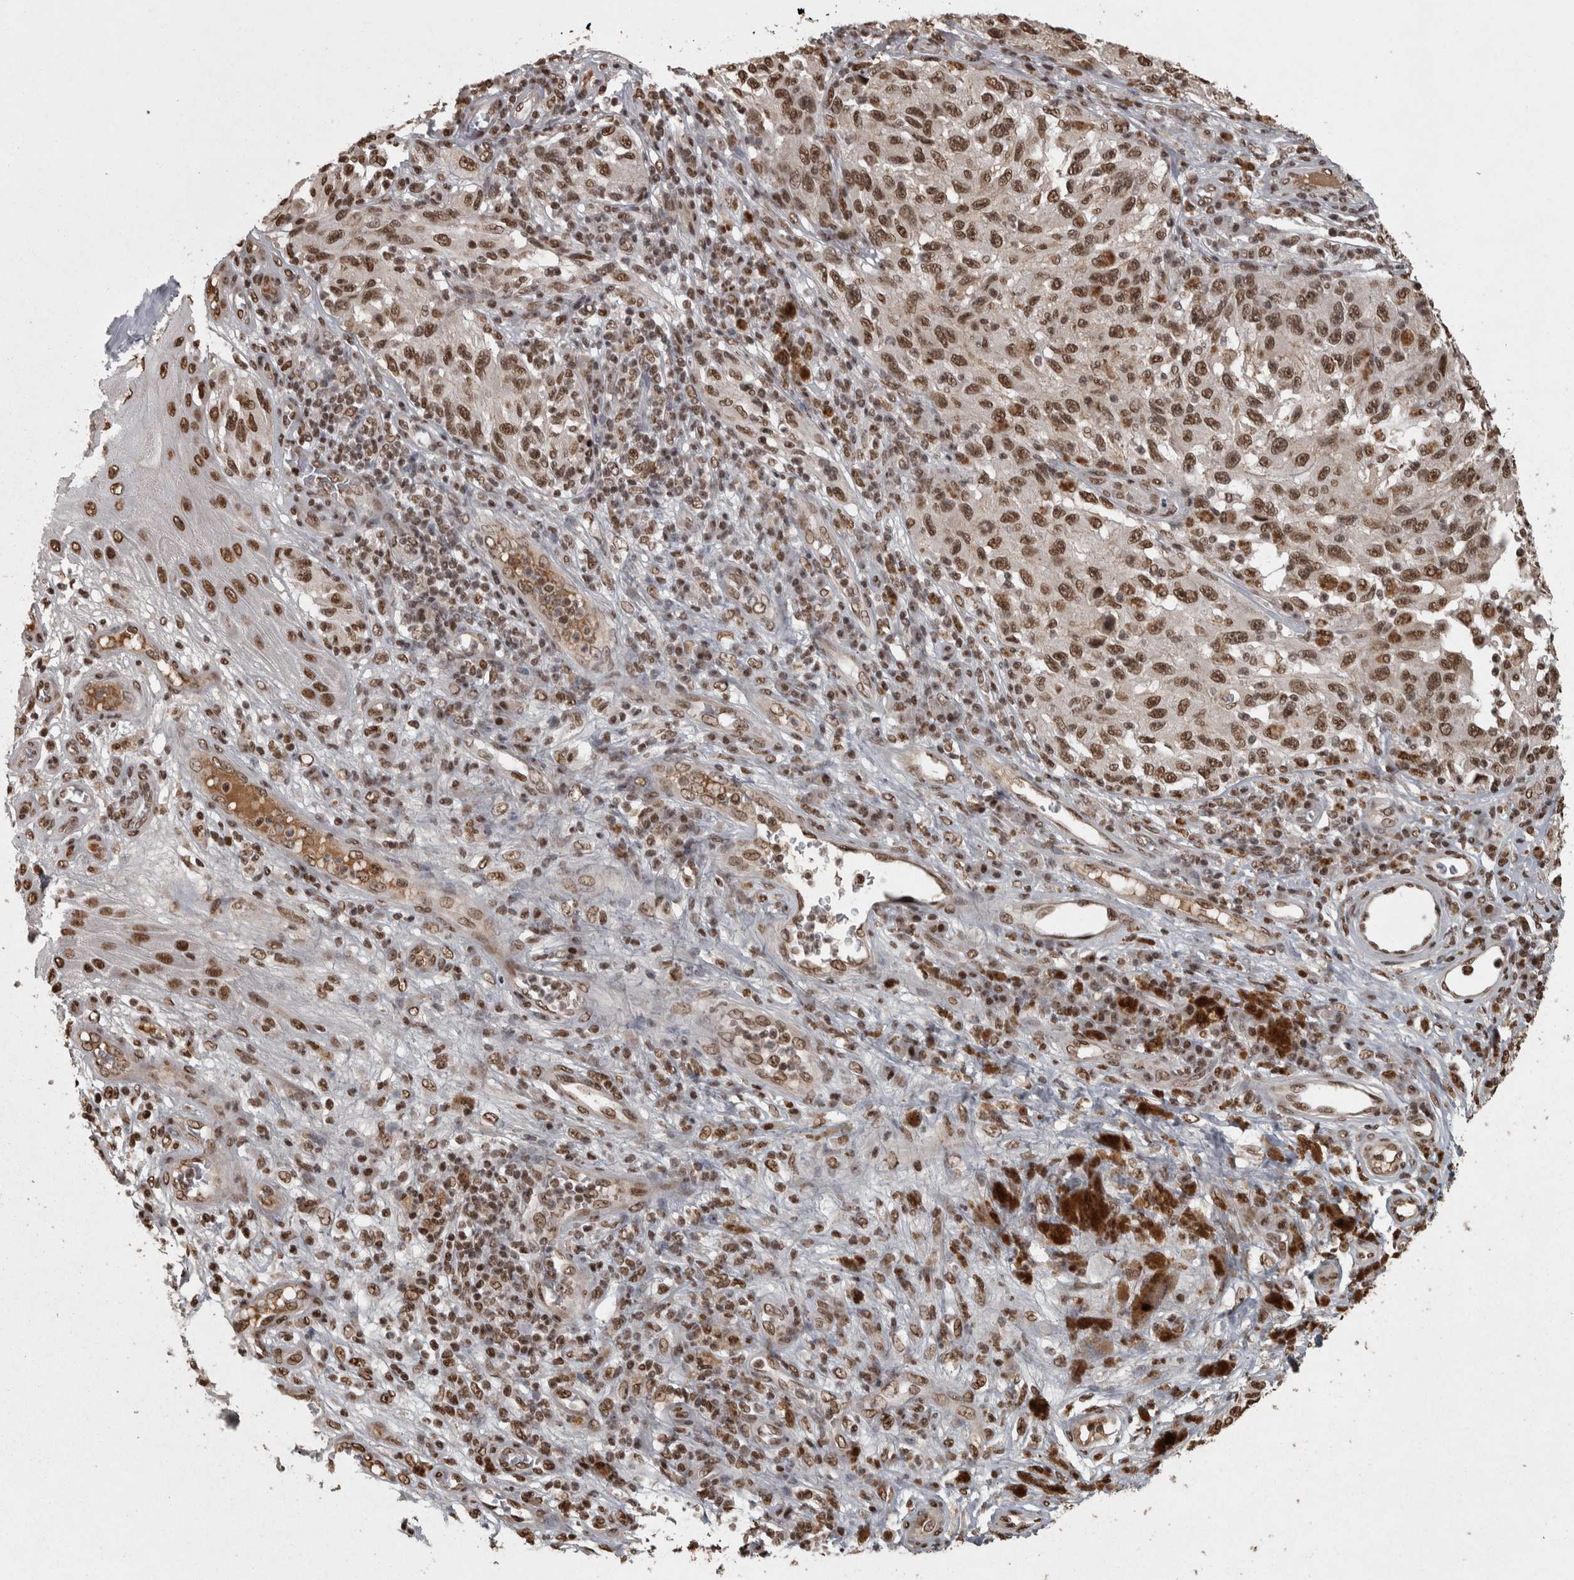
{"staining": {"intensity": "strong", "quantity": ">75%", "location": "nuclear"}, "tissue": "melanoma", "cell_type": "Tumor cells", "image_type": "cancer", "snomed": [{"axis": "morphology", "description": "Malignant melanoma, NOS"}, {"axis": "topography", "description": "Skin"}], "caption": "Immunohistochemistry (IHC) of human malignant melanoma shows high levels of strong nuclear staining in approximately >75% of tumor cells. The staining is performed using DAB (3,3'-diaminobenzidine) brown chromogen to label protein expression. The nuclei are counter-stained blue using hematoxylin.", "gene": "ZFHX4", "patient": {"sex": "female", "age": 73}}